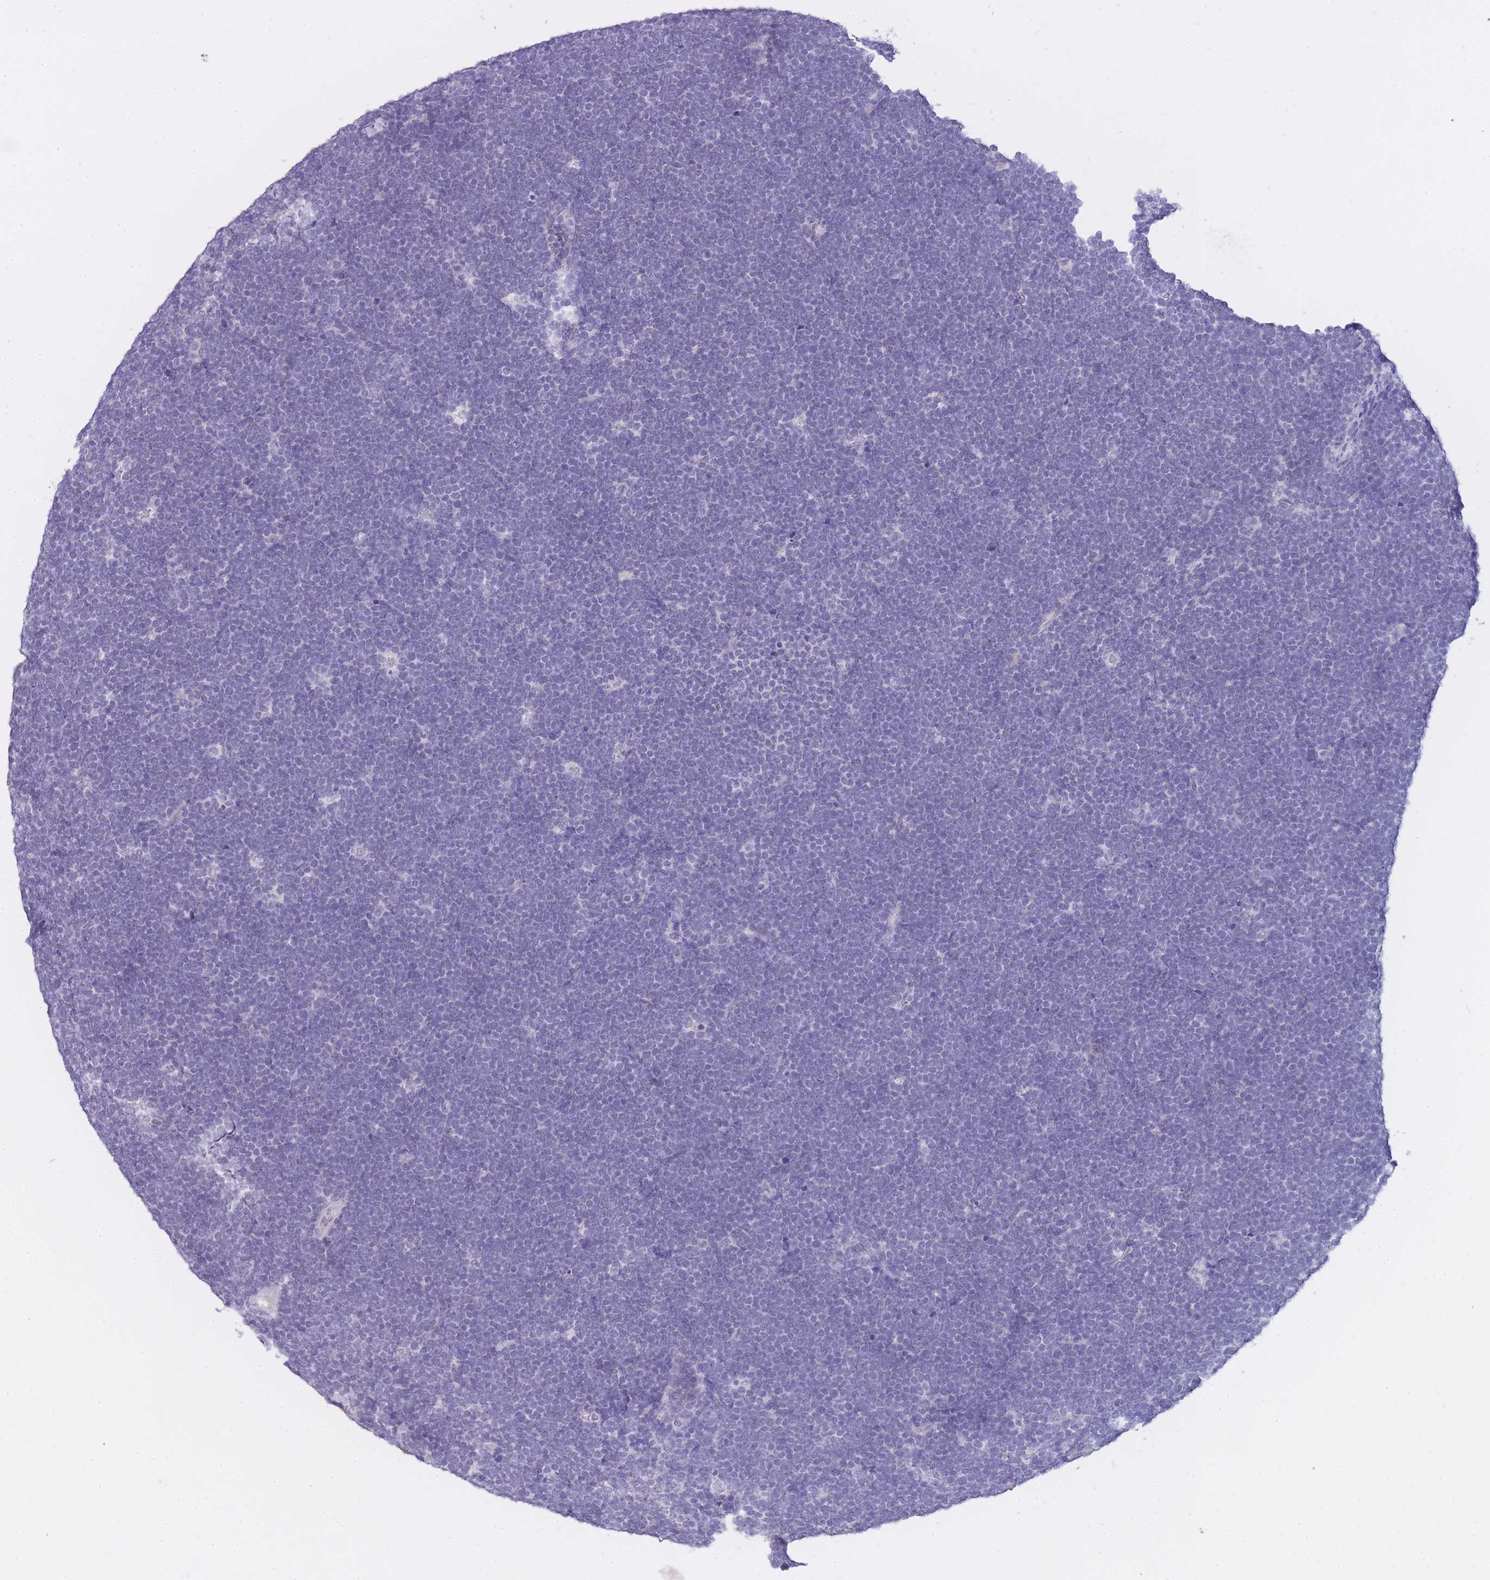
{"staining": {"intensity": "negative", "quantity": "none", "location": "none"}, "tissue": "lymphoma", "cell_type": "Tumor cells", "image_type": "cancer", "snomed": [{"axis": "morphology", "description": "Malignant lymphoma, non-Hodgkin's type, High grade"}, {"axis": "topography", "description": "Lymph node"}], "caption": "Immunohistochemistry (IHC) of human malignant lymphoma, non-Hodgkin's type (high-grade) displays no expression in tumor cells.", "gene": "FRAT2", "patient": {"sex": "male", "age": 13}}